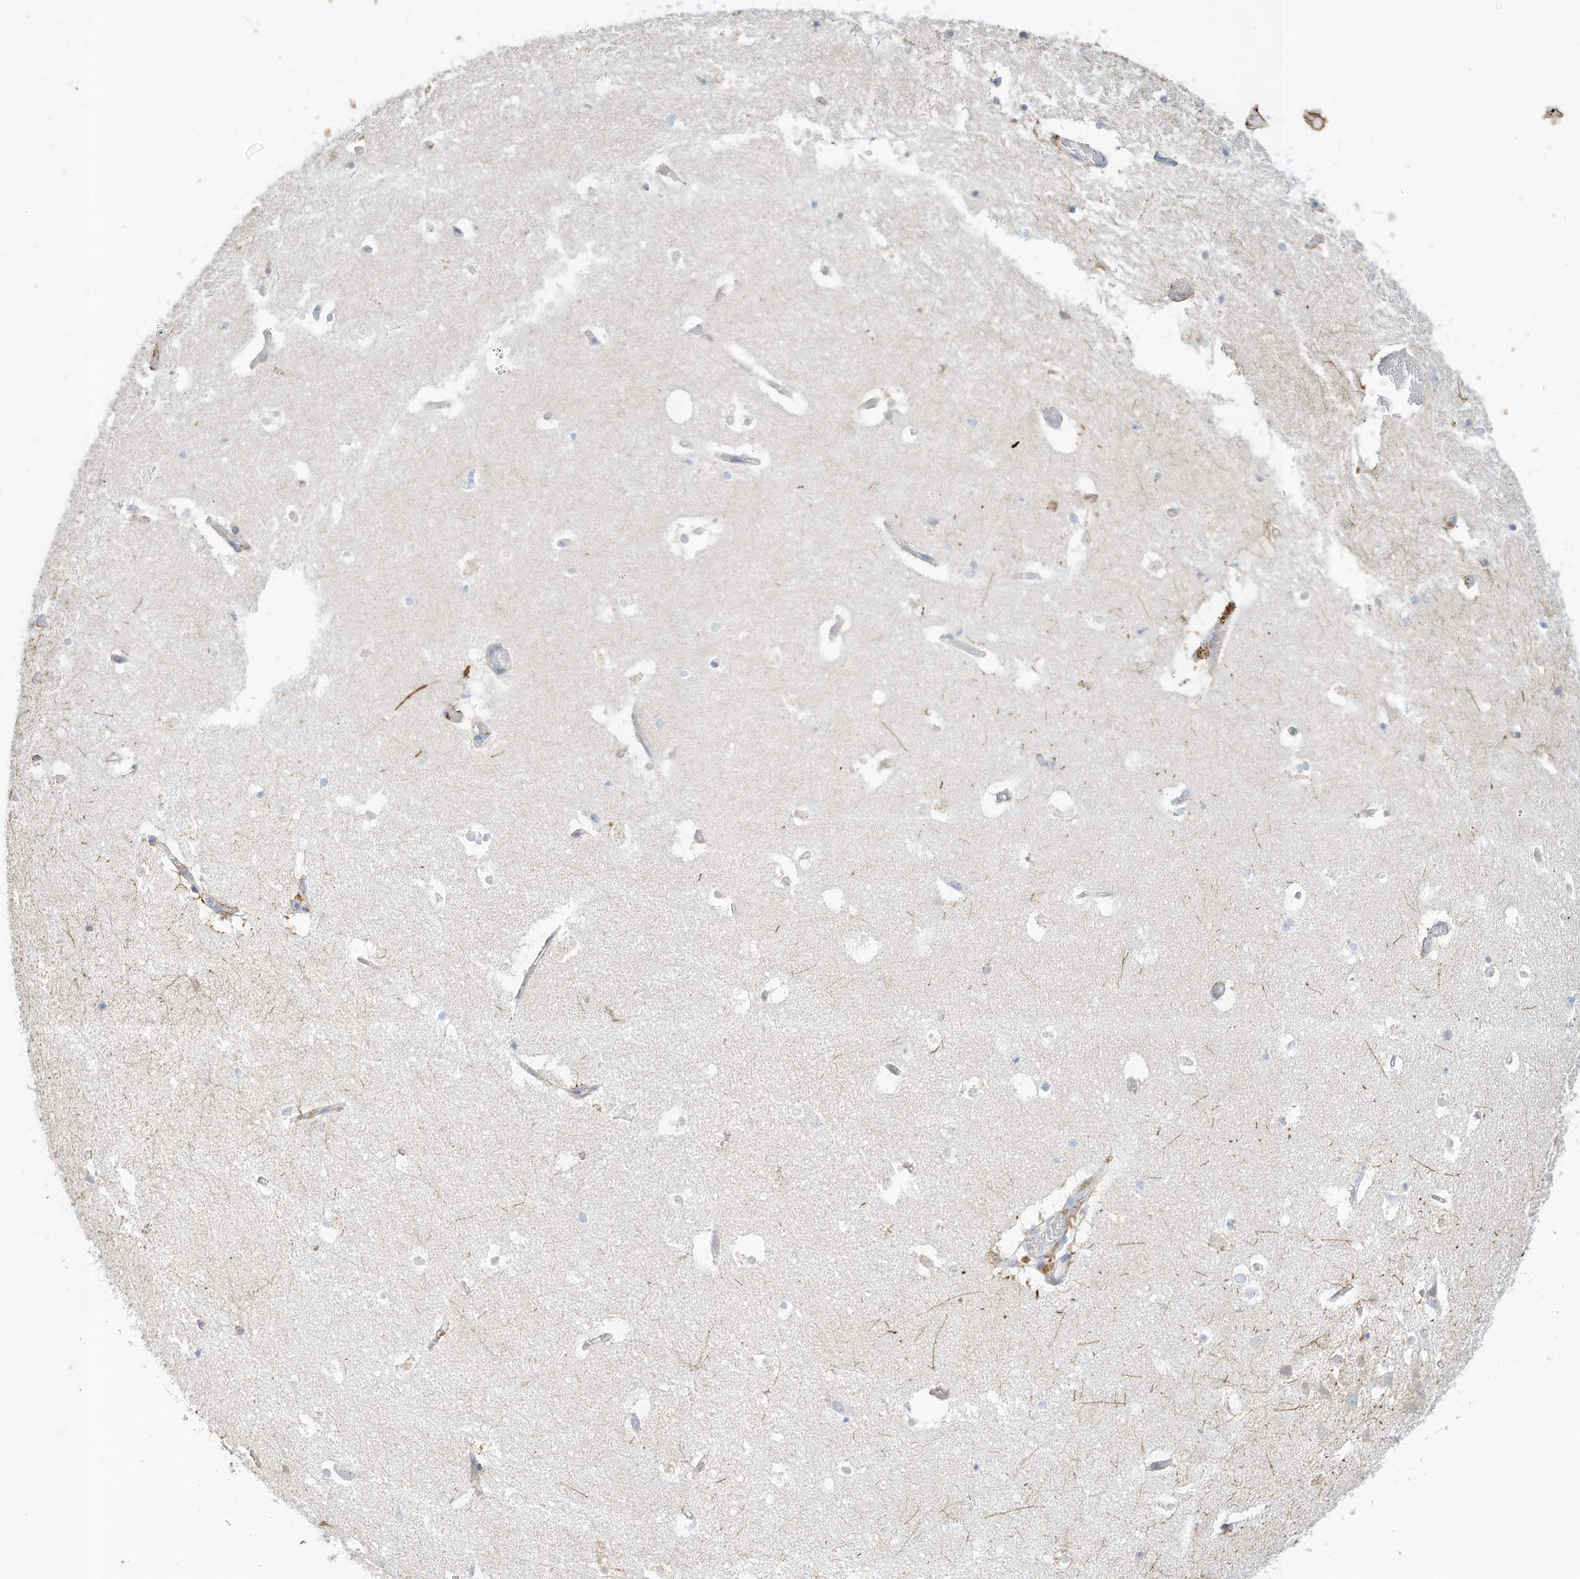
{"staining": {"intensity": "negative", "quantity": "none", "location": "none"}, "tissue": "hippocampus", "cell_type": "Glial cells", "image_type": "normal", "snomed": [{"axis": "morphology", "description": "Normal tissue, NOS"}, {"axis": "topography", "description": "Hippocampus"}], "caption": "DAB immunohistochemical staining of normal human hippocampus demonstrates no significant positivity in glial cells.", "gene": "RASA2", "patient": {"sex": "female", "age": 52}}